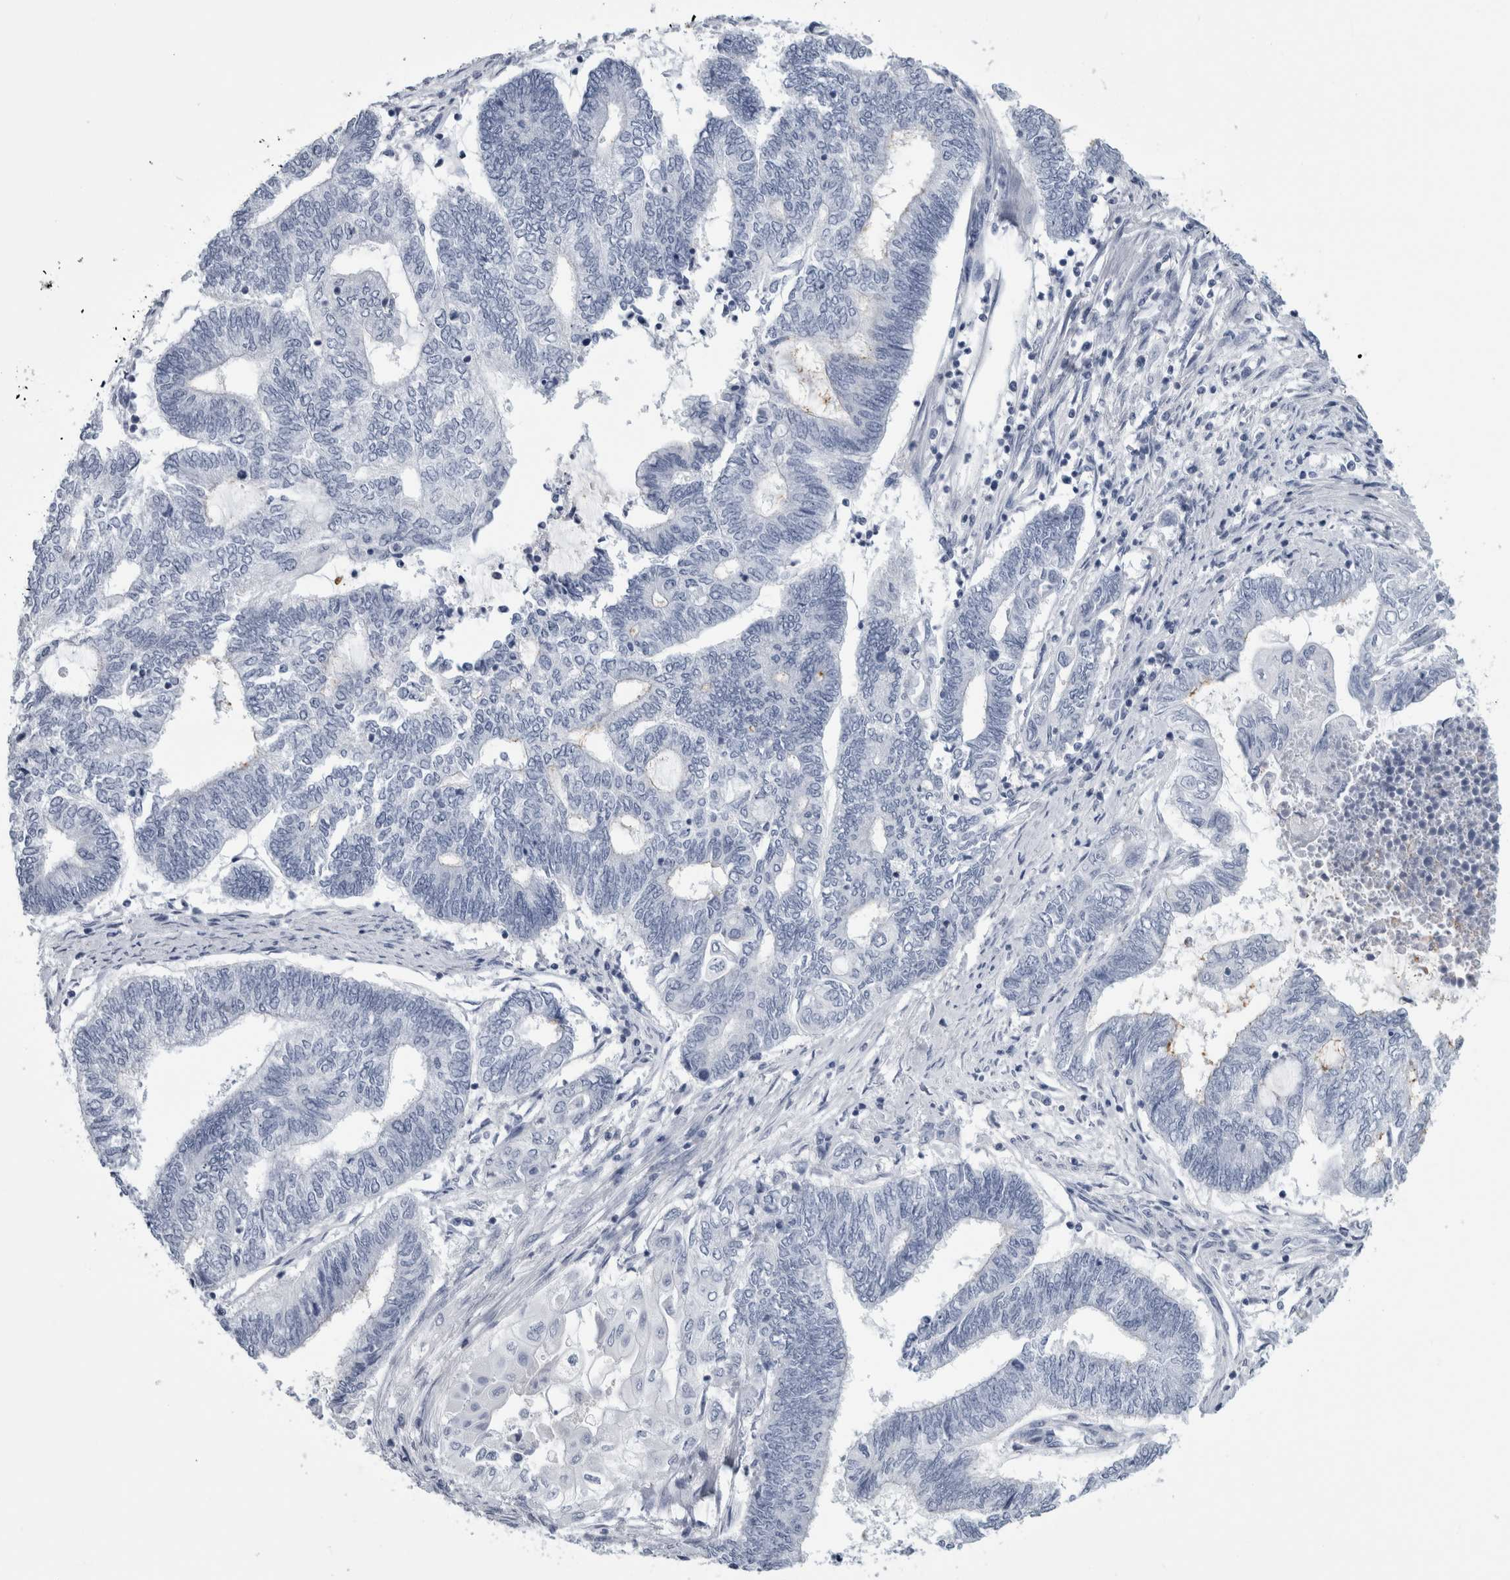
{"staining": {"intensity": "negative", "quantity": "none", "location": "none"}, "tissue": "endometrial cancer", "cell_type": "Tumor cells", "image_type": "cancer", "snomed": [{"axis": "morphology", "description": "Adenocarcinoma, NOS"}, {"axis": "topography", "description": "Uterus"}, {"axis": "topography", "description": "Endometrium"}], "caption": "Immunohistochemistry (IHC) histopathology image of neoplastic tissue: human endometrial cancer stained with DAB reveals no significant protein positivity in tumor cells.", "gene": "ANKFY1", "patient": {"sex": "female", "age": 70}}